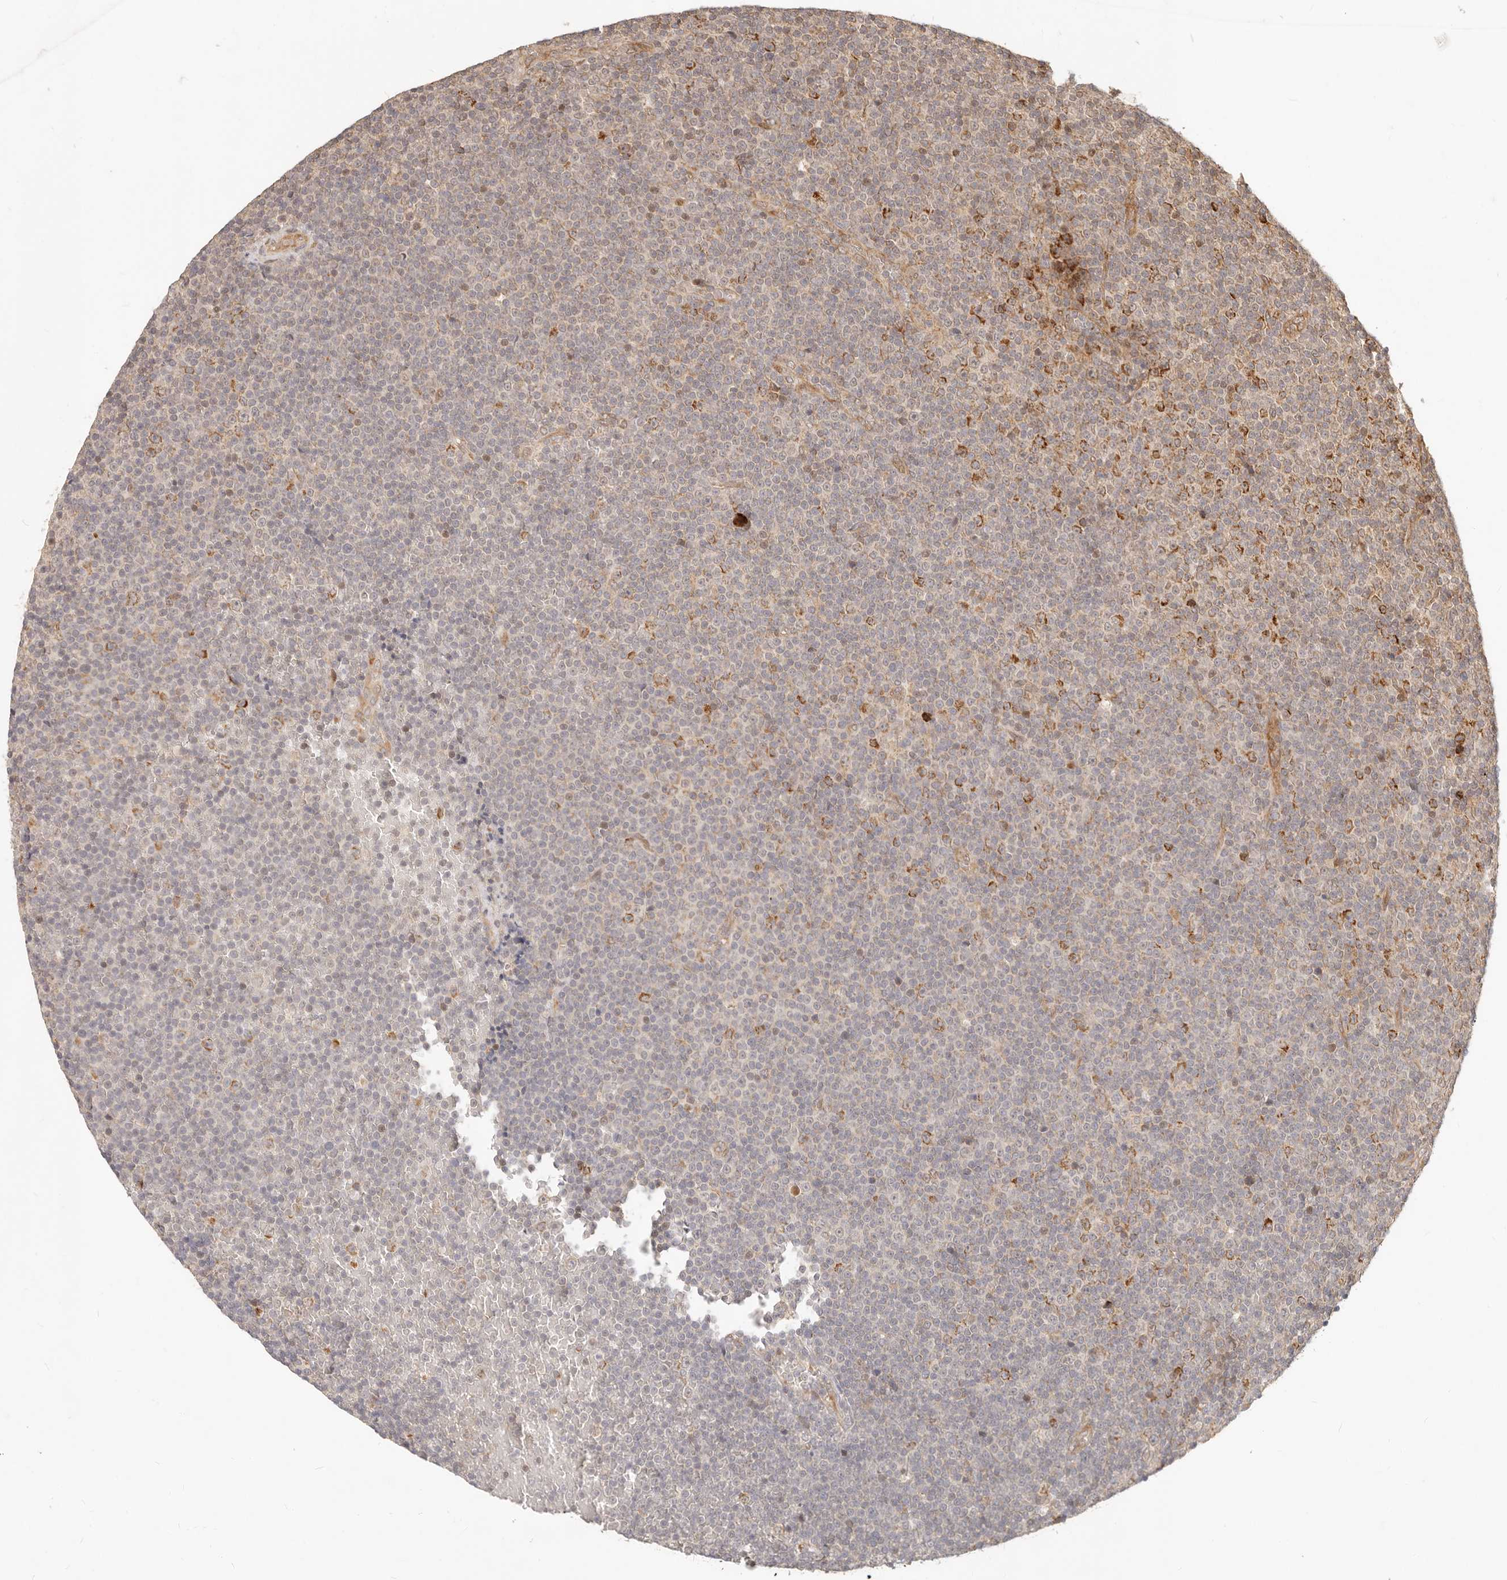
{"staining": {"intensity": "moderate", "quantity": "<25%", "location": "cytoplasmic/membranous"}, "tissue": "lymphoma", "cell_type": "Tumor cells", "image_type": "cancer", "snomed": [{"axis": "morphology", "description": "Malignant lymphoma, non-Hodgkin's type, Low grade"}, {"axis": "topography", "description": "Lymph node"}], "caption": "The photomicrograph displays a brown stain indicating the presence of a protein in the cytoplasmic/membranous of tumor cells in malignant lymphoma, non-Hodgkin's type (low-grade).", "gene": "TIMM17A", "patient": {"sex": "female", "age": 67}}